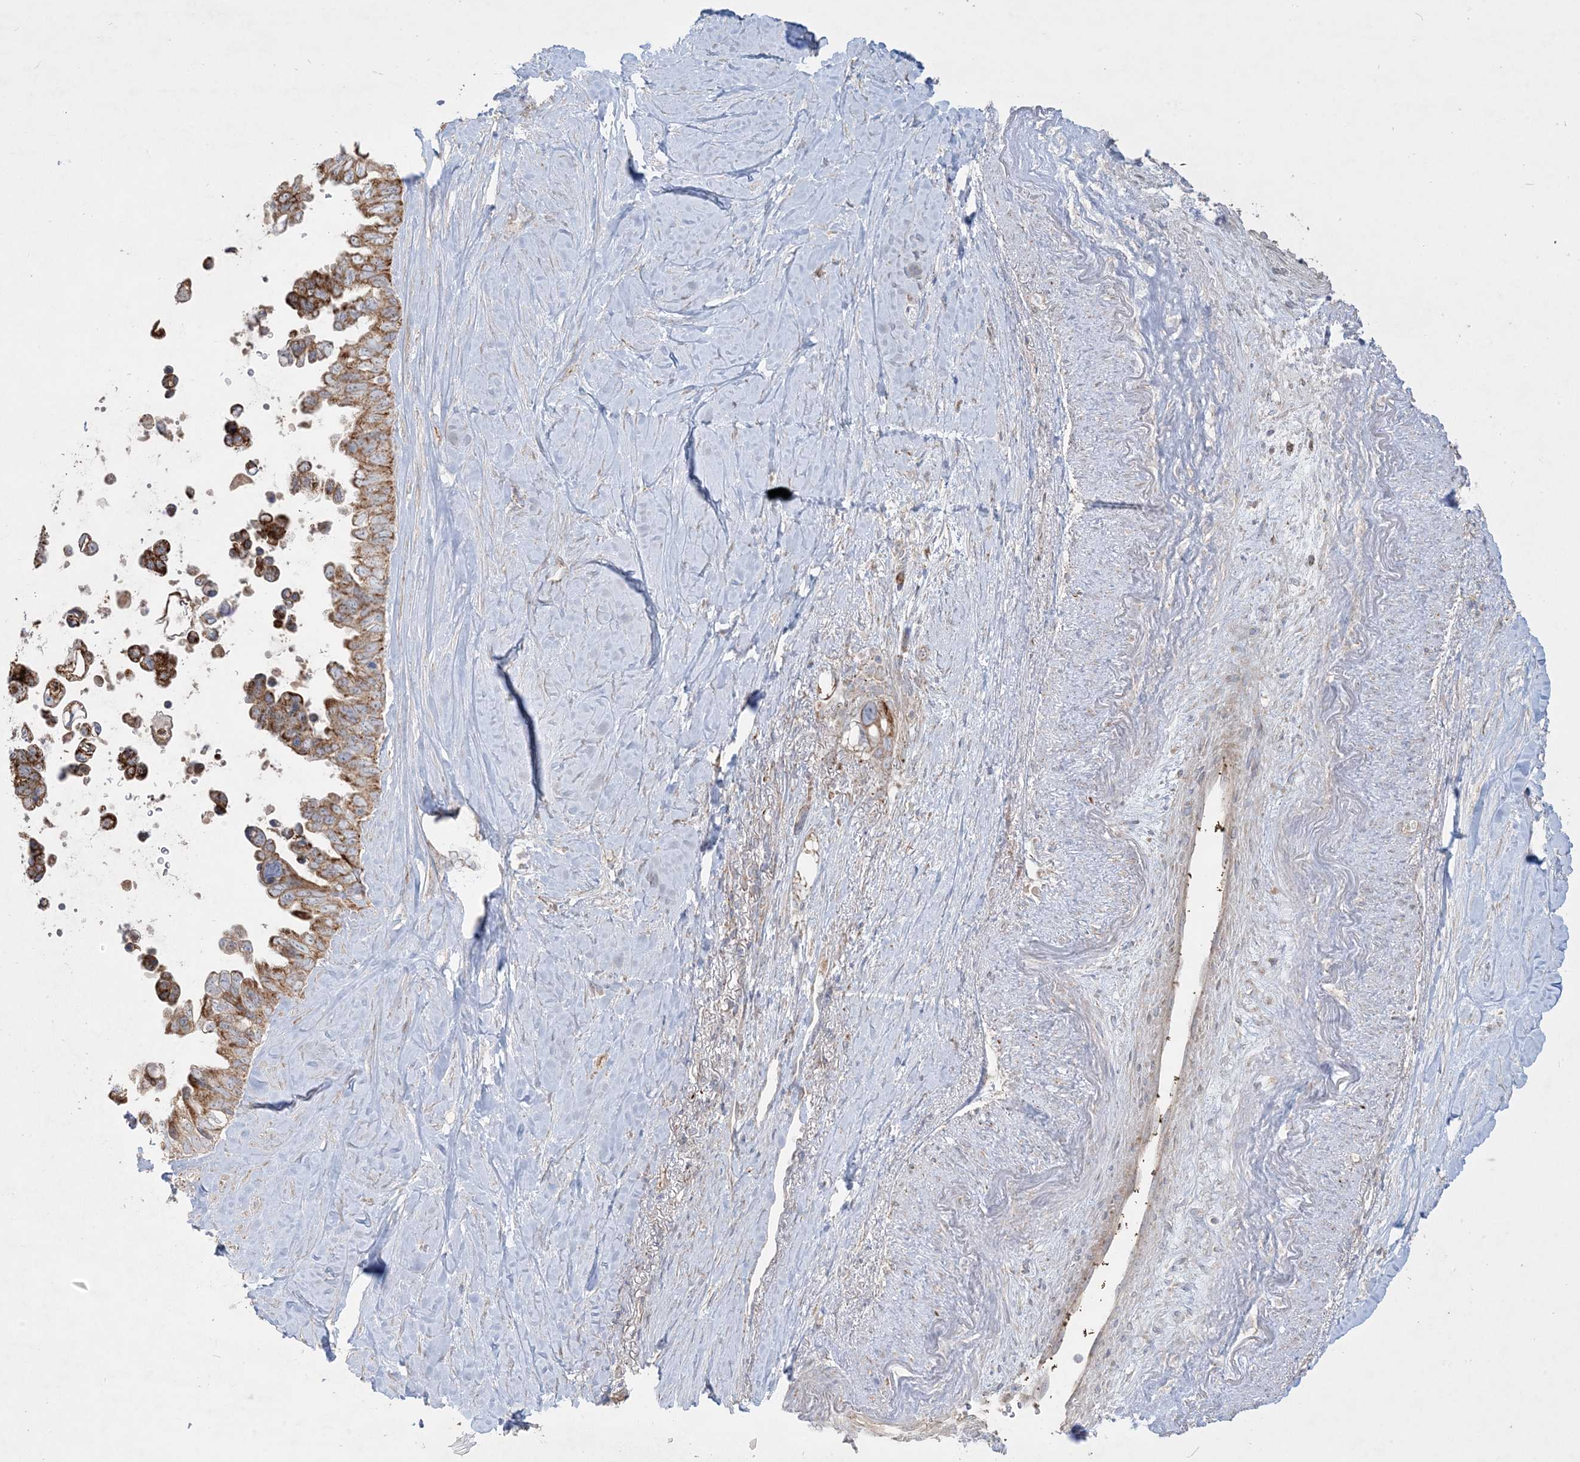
{"staining": {"intensity": "strong", "quantity": ">75%", "location": "cytoplasmic/membranous"}, "tissue": "pancreatic cancer", "cell_type": "Tumor cells", "image_type": "cancer", "snomed": [{"axis": "morphology", "description": "Adenocarcinoma, NOS"}, {"axis": "topography", "description": "Pancreas"}], "caption": "IHC photomicrograph of neoplastic tissue: pancreatic adenocarcinoma stained using immunohistochemistry (IHC) reveals high levels of strong protein expression localized specifically in the cytoplasmic/membranous of tumor cells, appearing as a cytoplasmic/membranous brown color.", "gene": "NDUFAF3", "patient": {"sex": "female", "age": 72}}